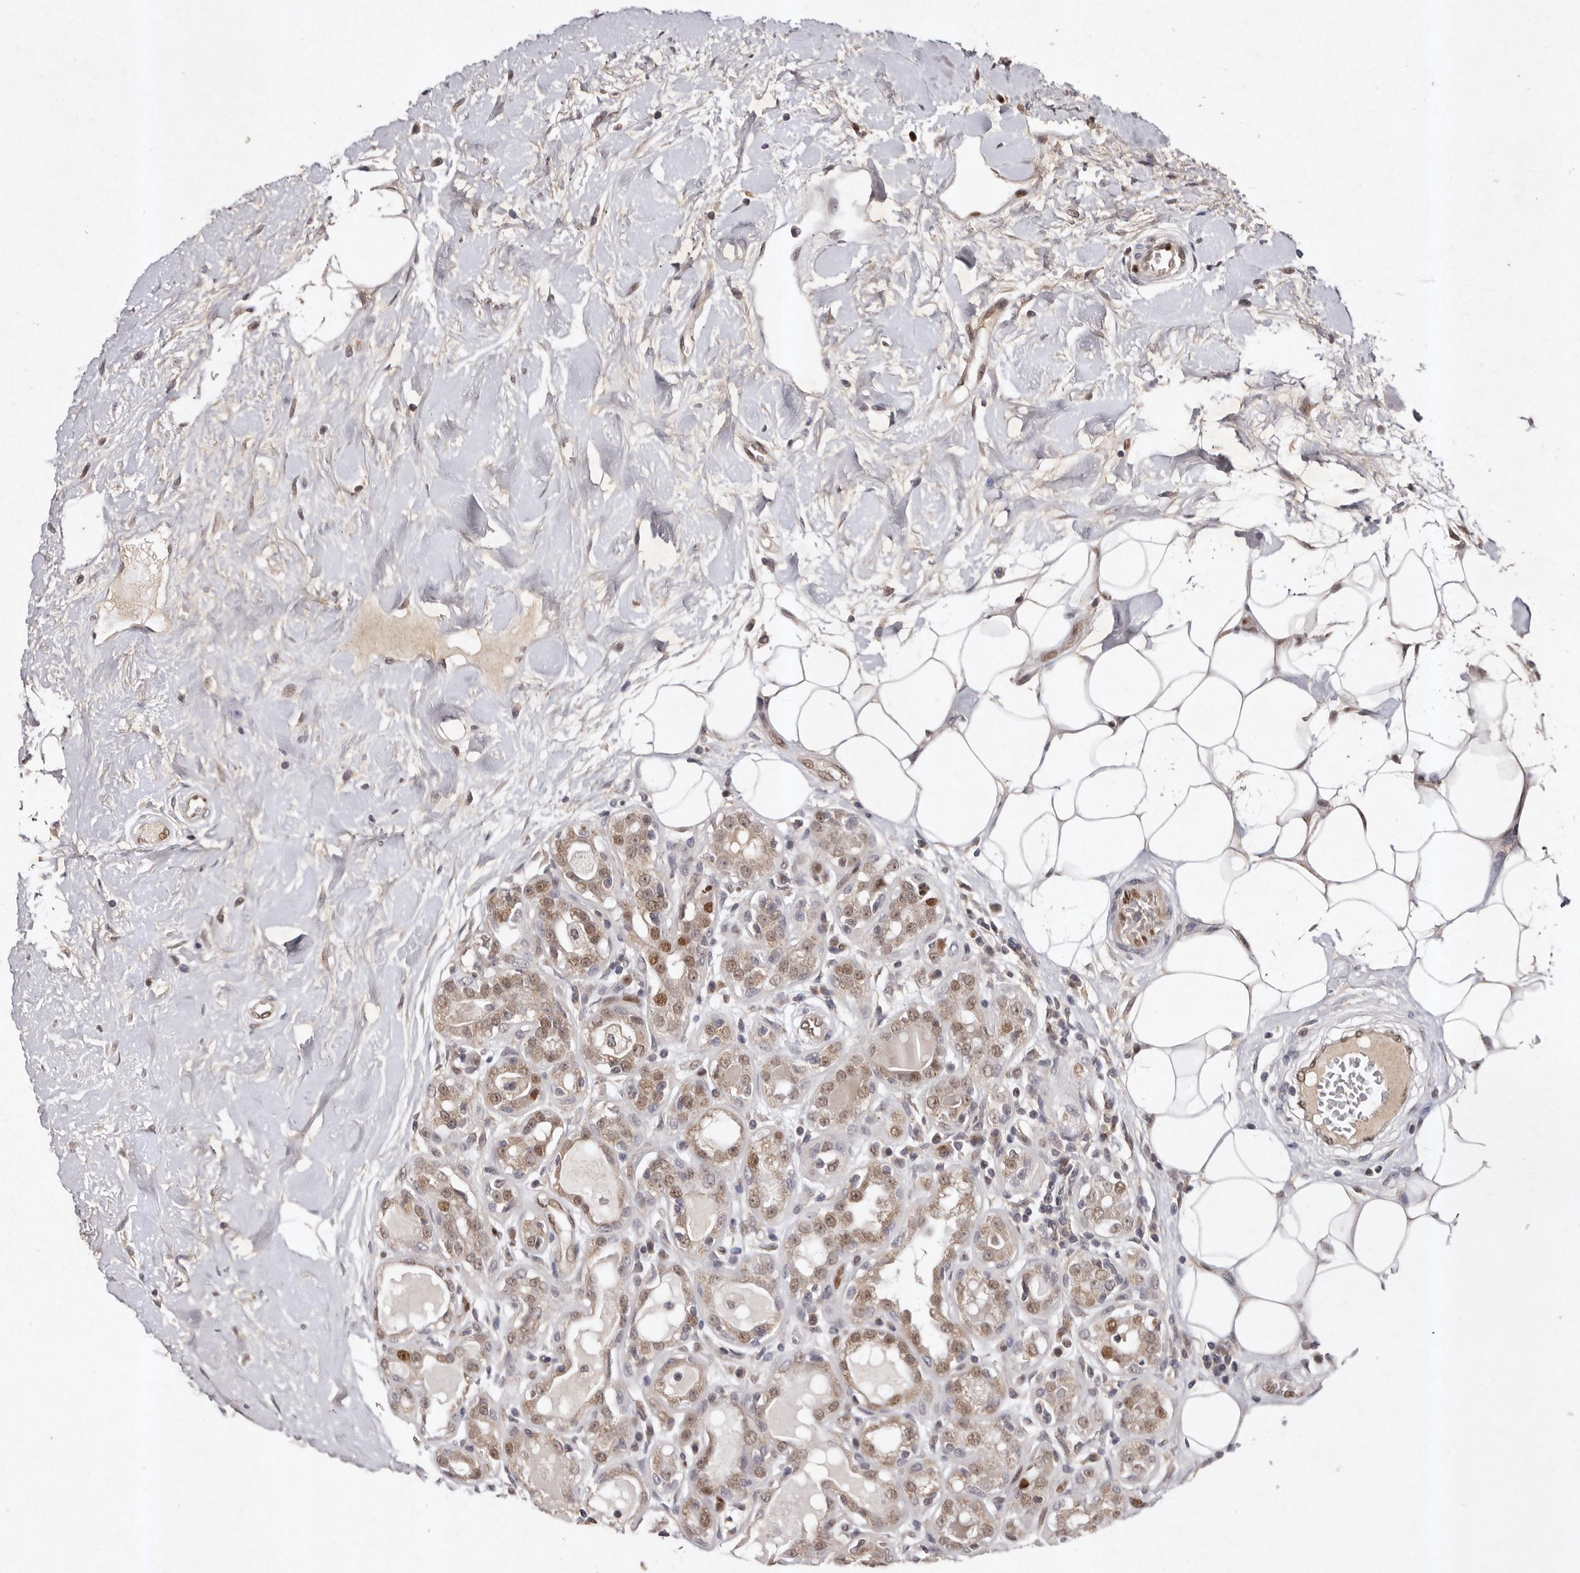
{"staining": {"intensity": "moderate", "quantity": ">75%", "location": "nuclear"}, "tissue": "breast cancer", "cell_type": "Tumor cells", "image_type": "cancer", "snomed": [{"axis": "morphology", "description": "Duct carcinoma"}, {"axis": "topography", "description": "Breast"}], "caption": "Moderate nuclear expression is appreciated in approximately >75% of tumor cells in breast invasive ductal carcinoma.", "gene": "KLF7", "patient": {"sex": "female", "age": 27}}